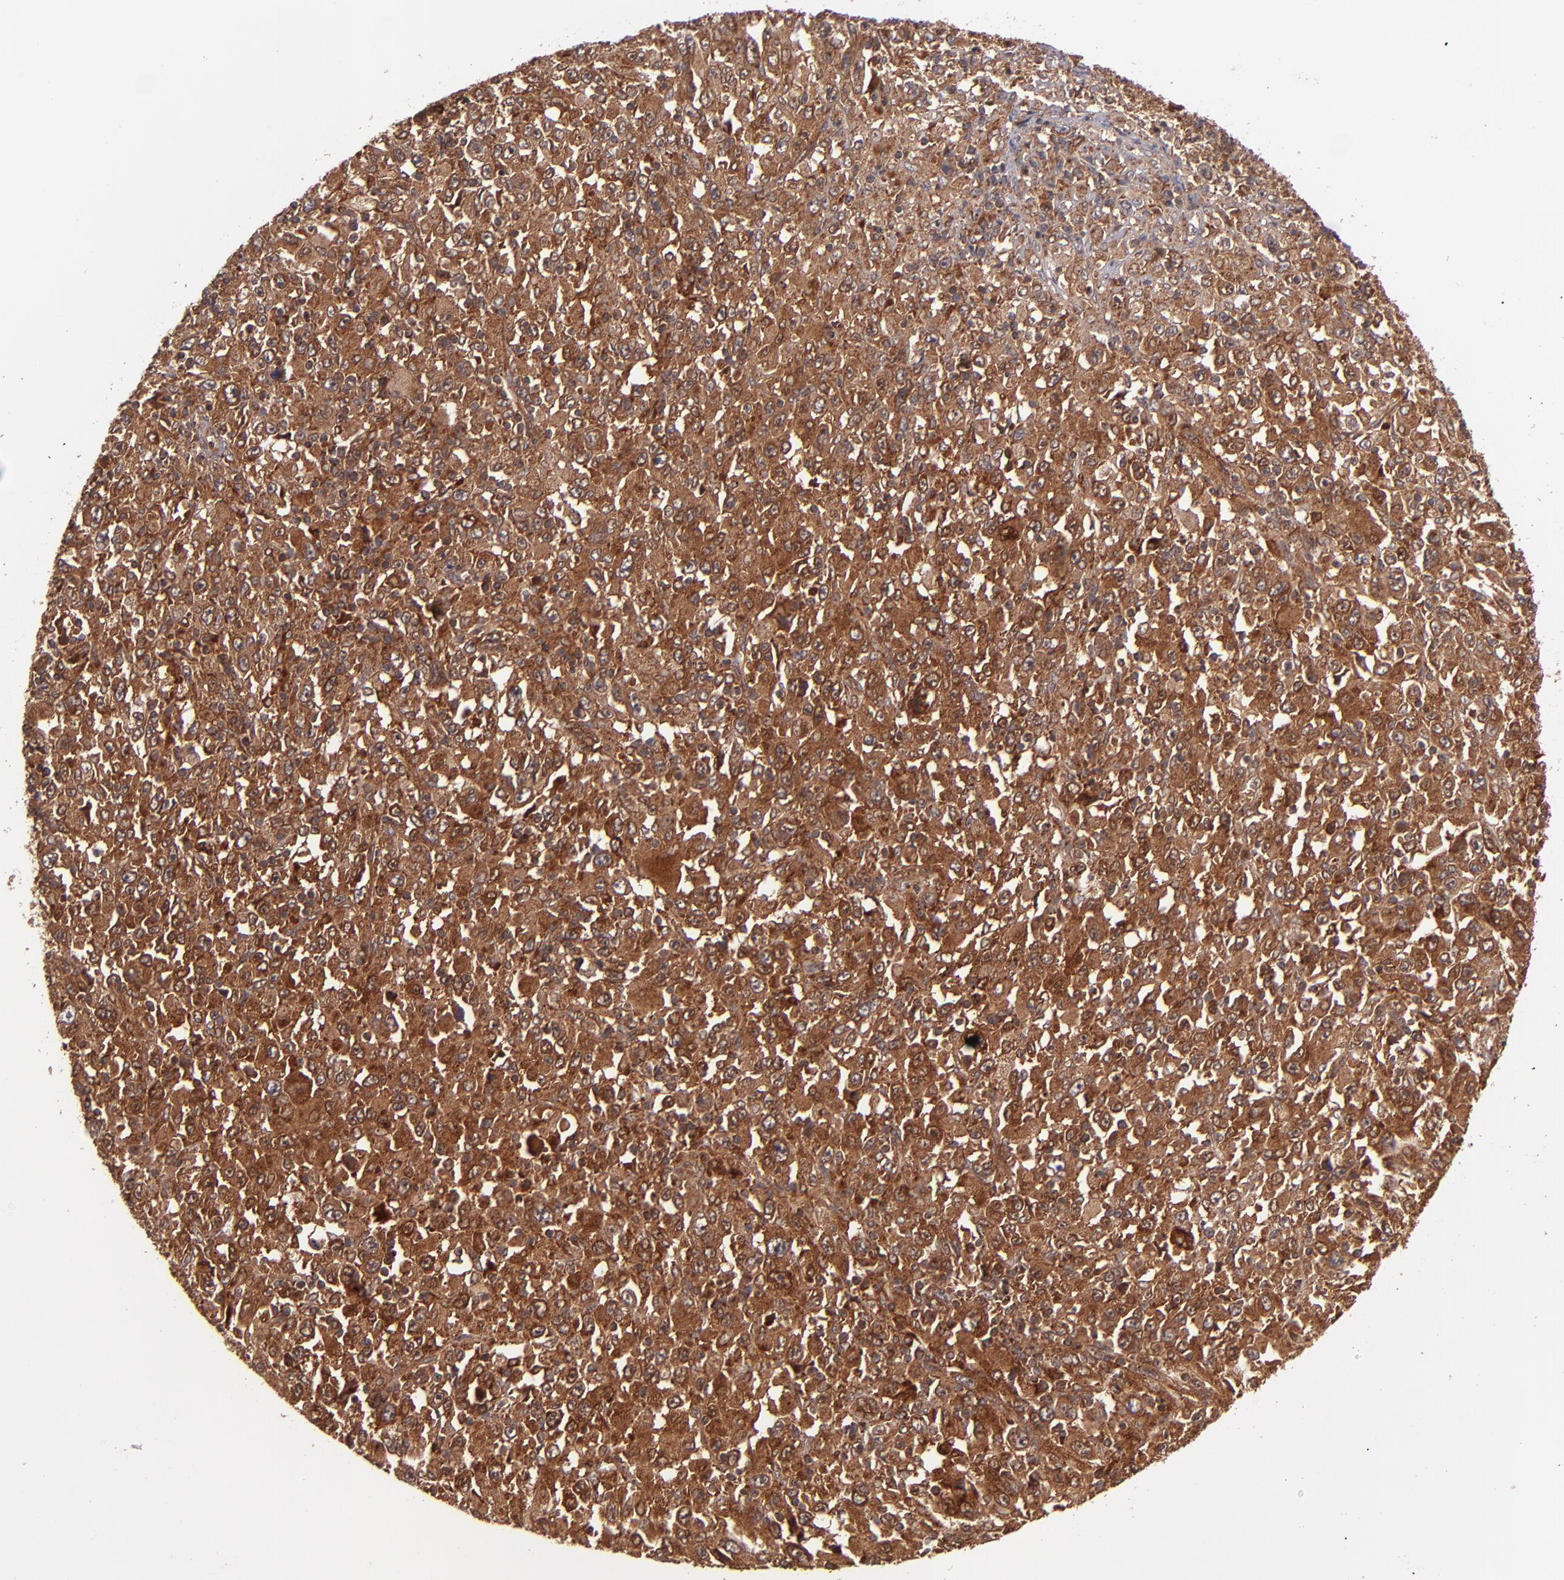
{"staining": {"intensity": "strong", "quantity": ">75%", "location": "cytoplasmic/membranous"}, "tissue": "melanoma", "cell_type": "Tumor cells", "image_type": "cancer", "snomed": [{"axis": "morphology", "description": "Malignant melanoma, Metastatic site"}, {"axis": "topography", "description": "Skin"}], "caption": "High-magnification brightfield microscopy of malignant melanoma (metastatic site) stained with DAB (3,3'-diaminobenzidine) (brown) and counterstained with hematoxylin (blue). tumor cells exhibit strong cytoplasmic/membranous expression is present in about>75% of cells.", "gene": "STX8", "patient": {"sex": "female", "age": 56}}